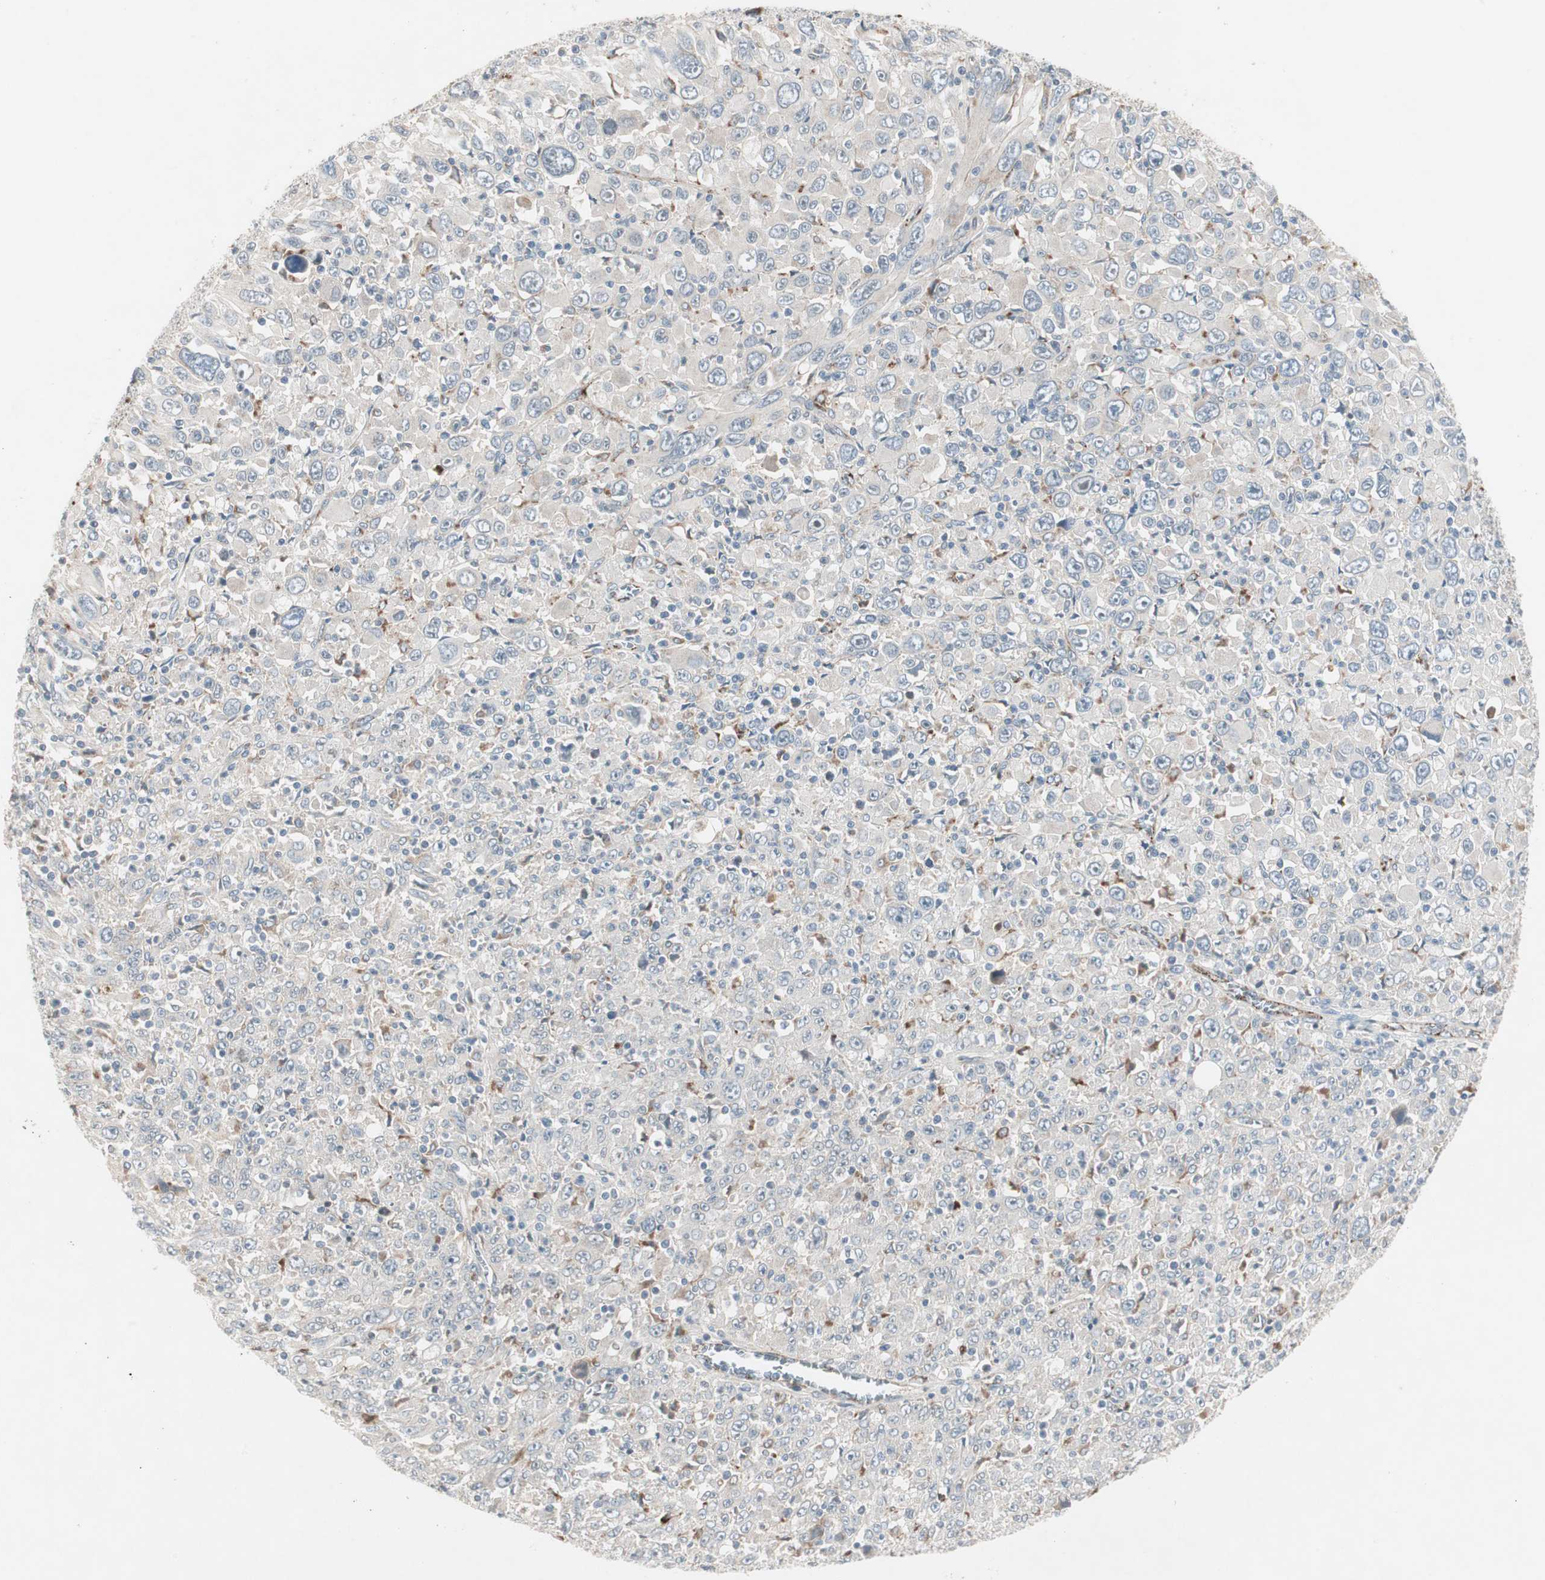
{"staining": {"intensity": "weak", "quantity": "25%-75%", "location": "cytoplasmic/membranous"}, "tissue": "melanoma", "cell_type": "Tumor cells", "image_type": "cancer", "snomed": [{"axis": "morphology", "description": "Malignant melanoma, Metastatic site"}, {"axis": "topography", "description": "Skin"}], "caption": "Immunohistochemical staining of malignant melanoma (metastatic site) exhibits low levels of weak cytoplasmic/membranous protein expression in about 25%-75% of tumor cells.", "gene": "FGFR4", "patient": {"sex": "female", "age": 56}}